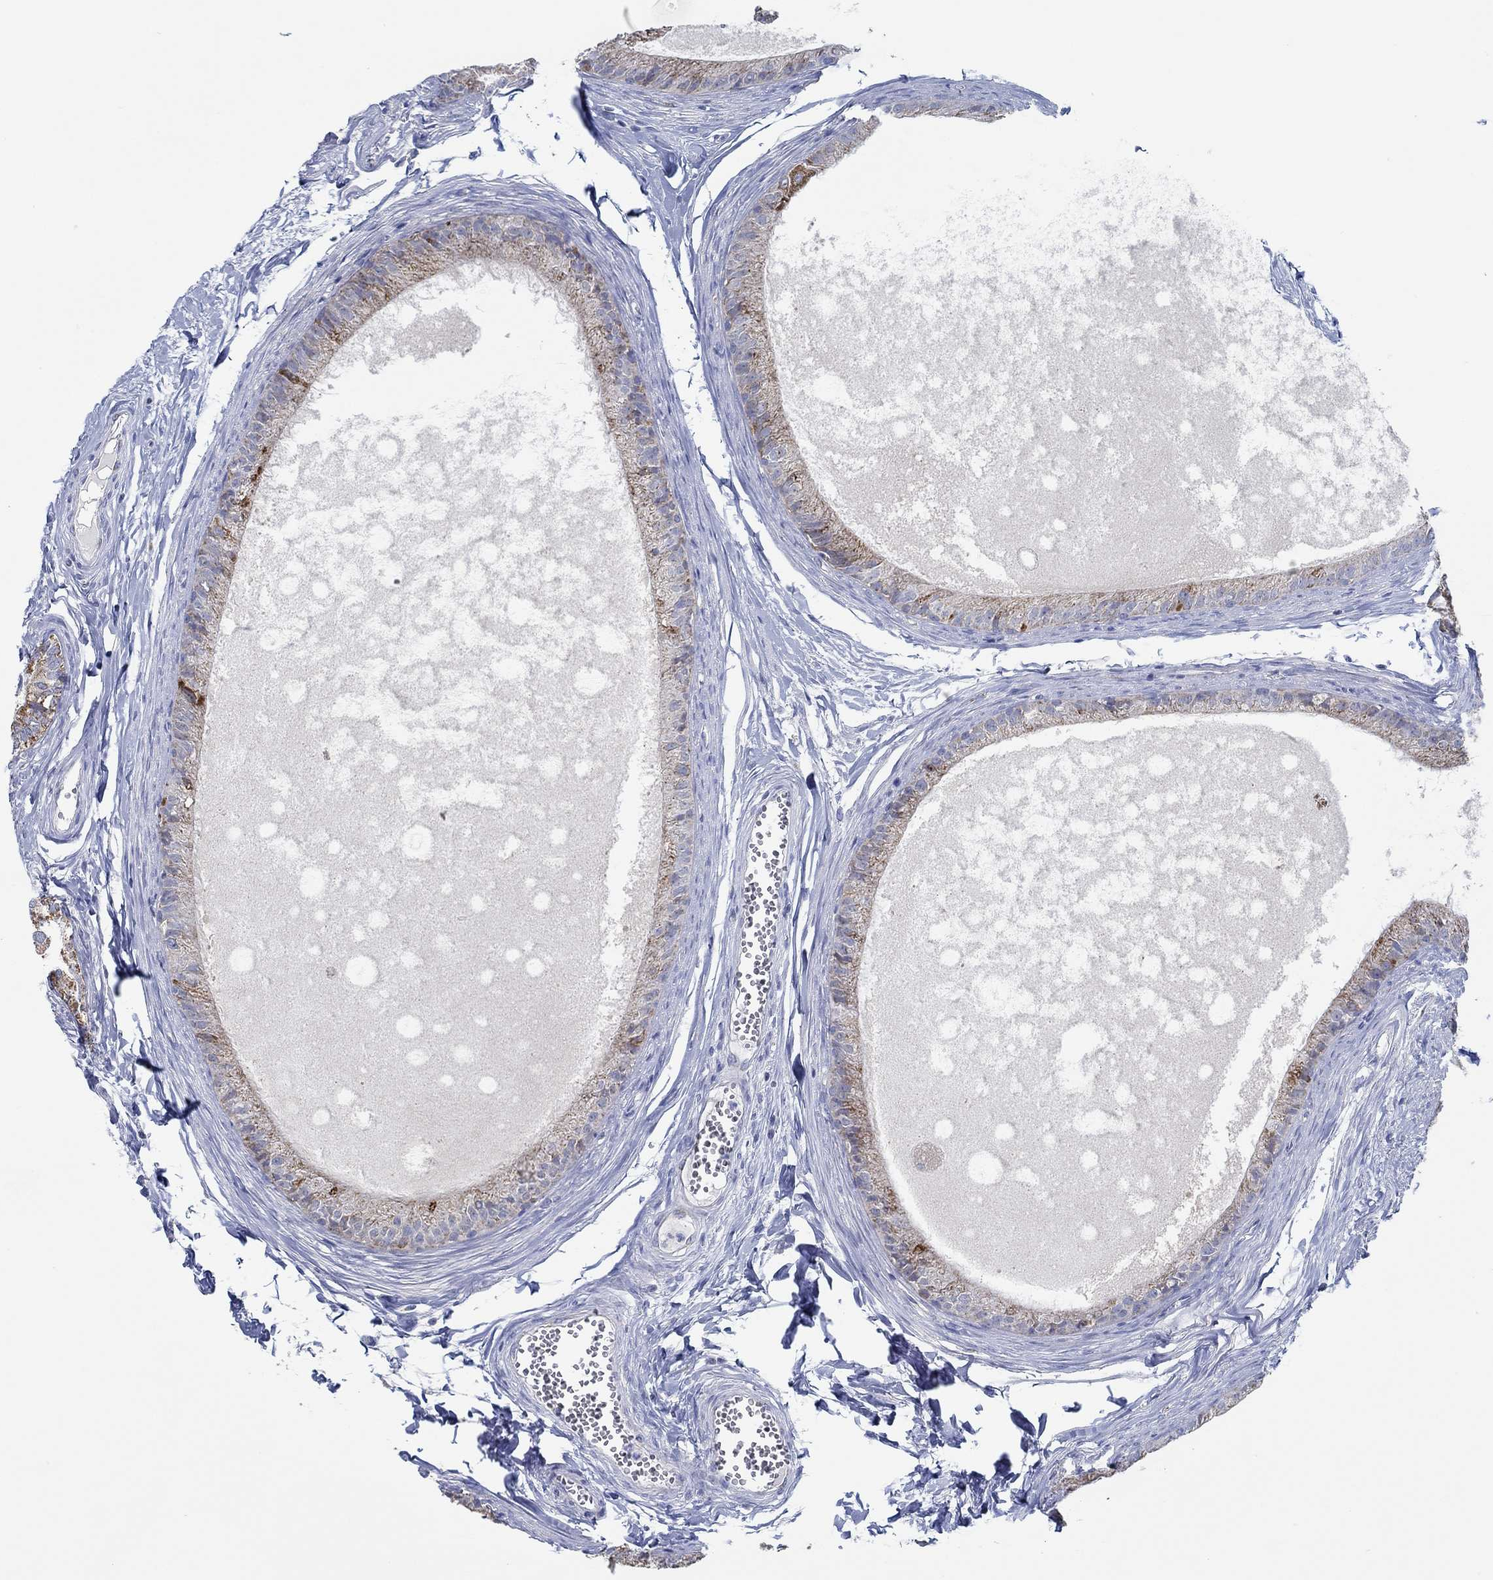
{"staining": {"intensity": "strong", "quantity": "<25%", "location": "cytoplasmic/membranous"}, "tissue": "epididymis", "cell_type": "Glandular cells", "image_type": "normal", "snomed": [{"axis": "morphology", "description": "Normal tissue, NOS"}, {"axis": "topography", "description": "Epididymis"}], "caption": "Strong cytoplasmic/membranous staining for a protein is identified in approximately <25% of glandular cells of benign epididymis using immunohistochemistry.", "gene": "GLOD5", "patient": {"sex": "male", "age": 51}}